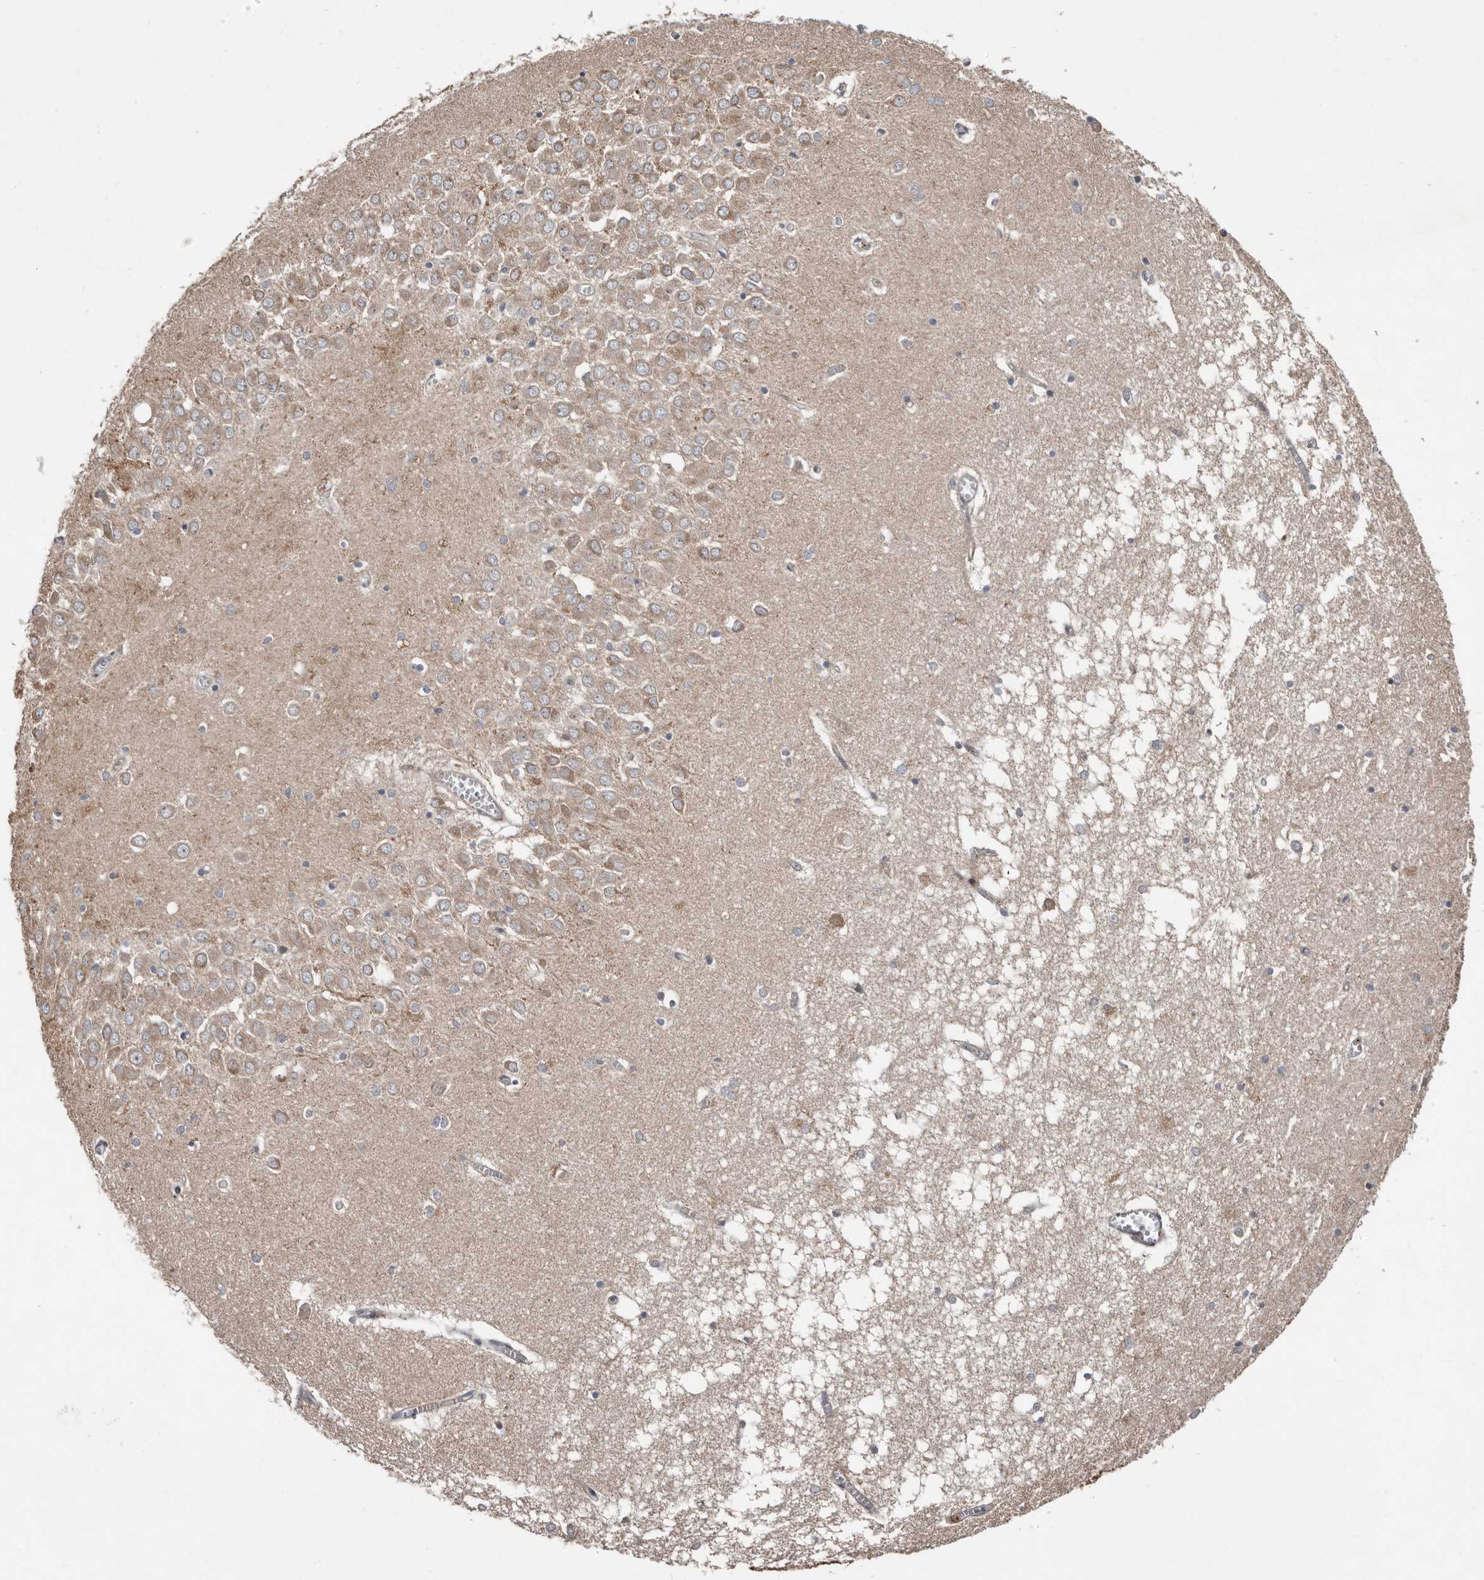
{"staining": {"intensity": "weak", "quantity": "<25%", "location": "cytoplasmic/membranous"}, "tissue": "hippocampus", "cell_type": "Glial cells", "image_type": "normal", "snomed": [{"axis": "morphology", "description": "Normal tissue, NOS"}, {"axis": "topography", "description": "Hippocampus"}], "caption": "Immunohistochemistry (IHC) photomicrograph of unremarkable hippocampus: hippocampus stained with DAB (3,3'-diaminobenzidine) demonstrates no significant protein positivity in glial cells.", "gene": "SMYD4", "patient": {"sex": "male", "age": 70}}